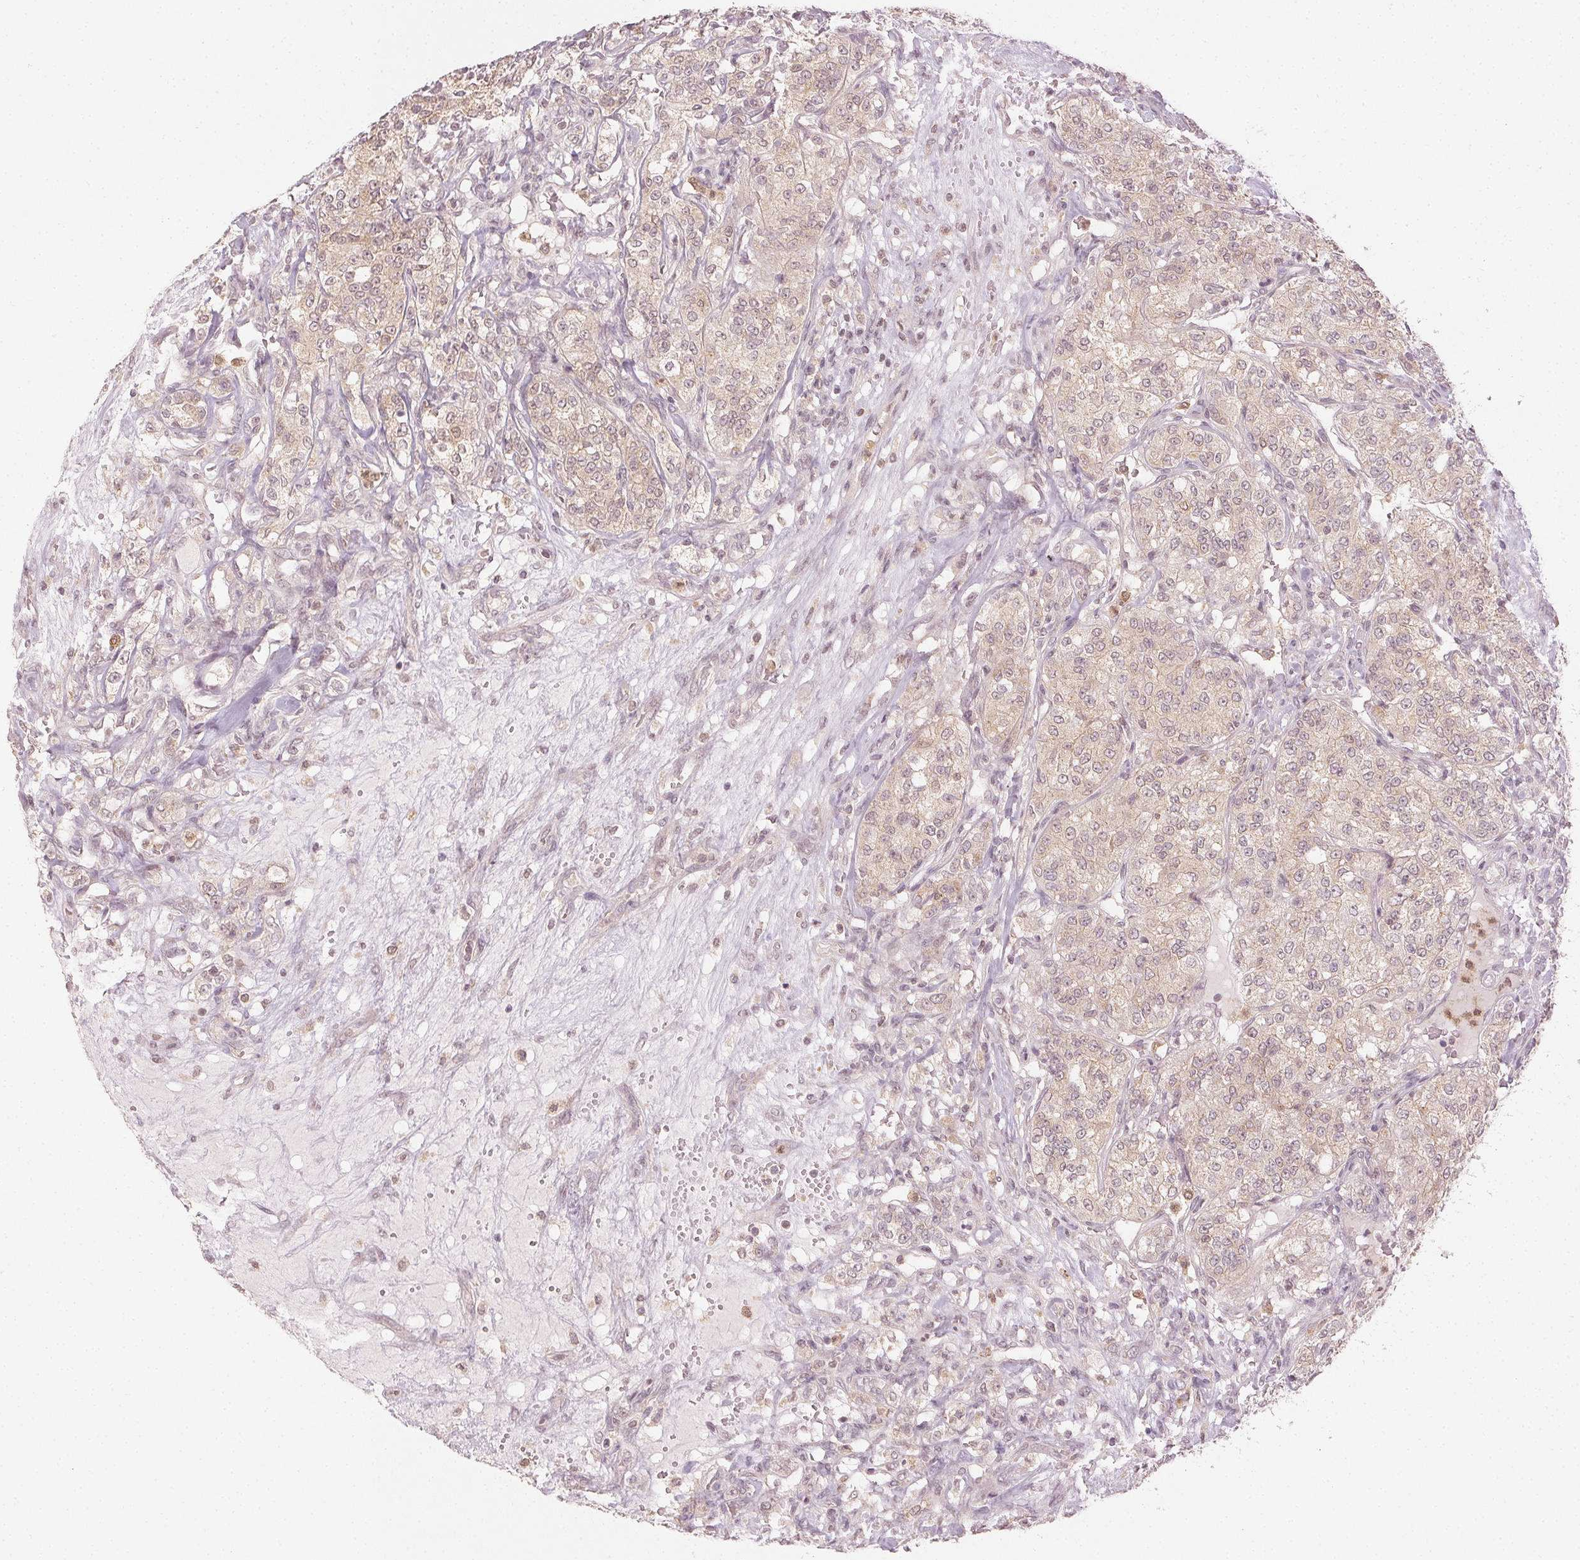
{"staining": {"intensity": "weak", "quantity": "25%-75%", "location": "nuclear"}, "tissue": "renal cancer", "cell_type": "Tumor cells", "image_type": "cancer", "snomed": [{"axis": "morphology", "description": "Adenocarcinoma, NOS"}, {"axis": "topography", "description": "Kidney"}], "caption": "The histopathology image shows a brown stain indicating the presence of a protein in the nuclear of tumor cells in renal adenocarcinoma.", "gene": "MAPK14", "patient": {"sex": "female", "age": 63}}